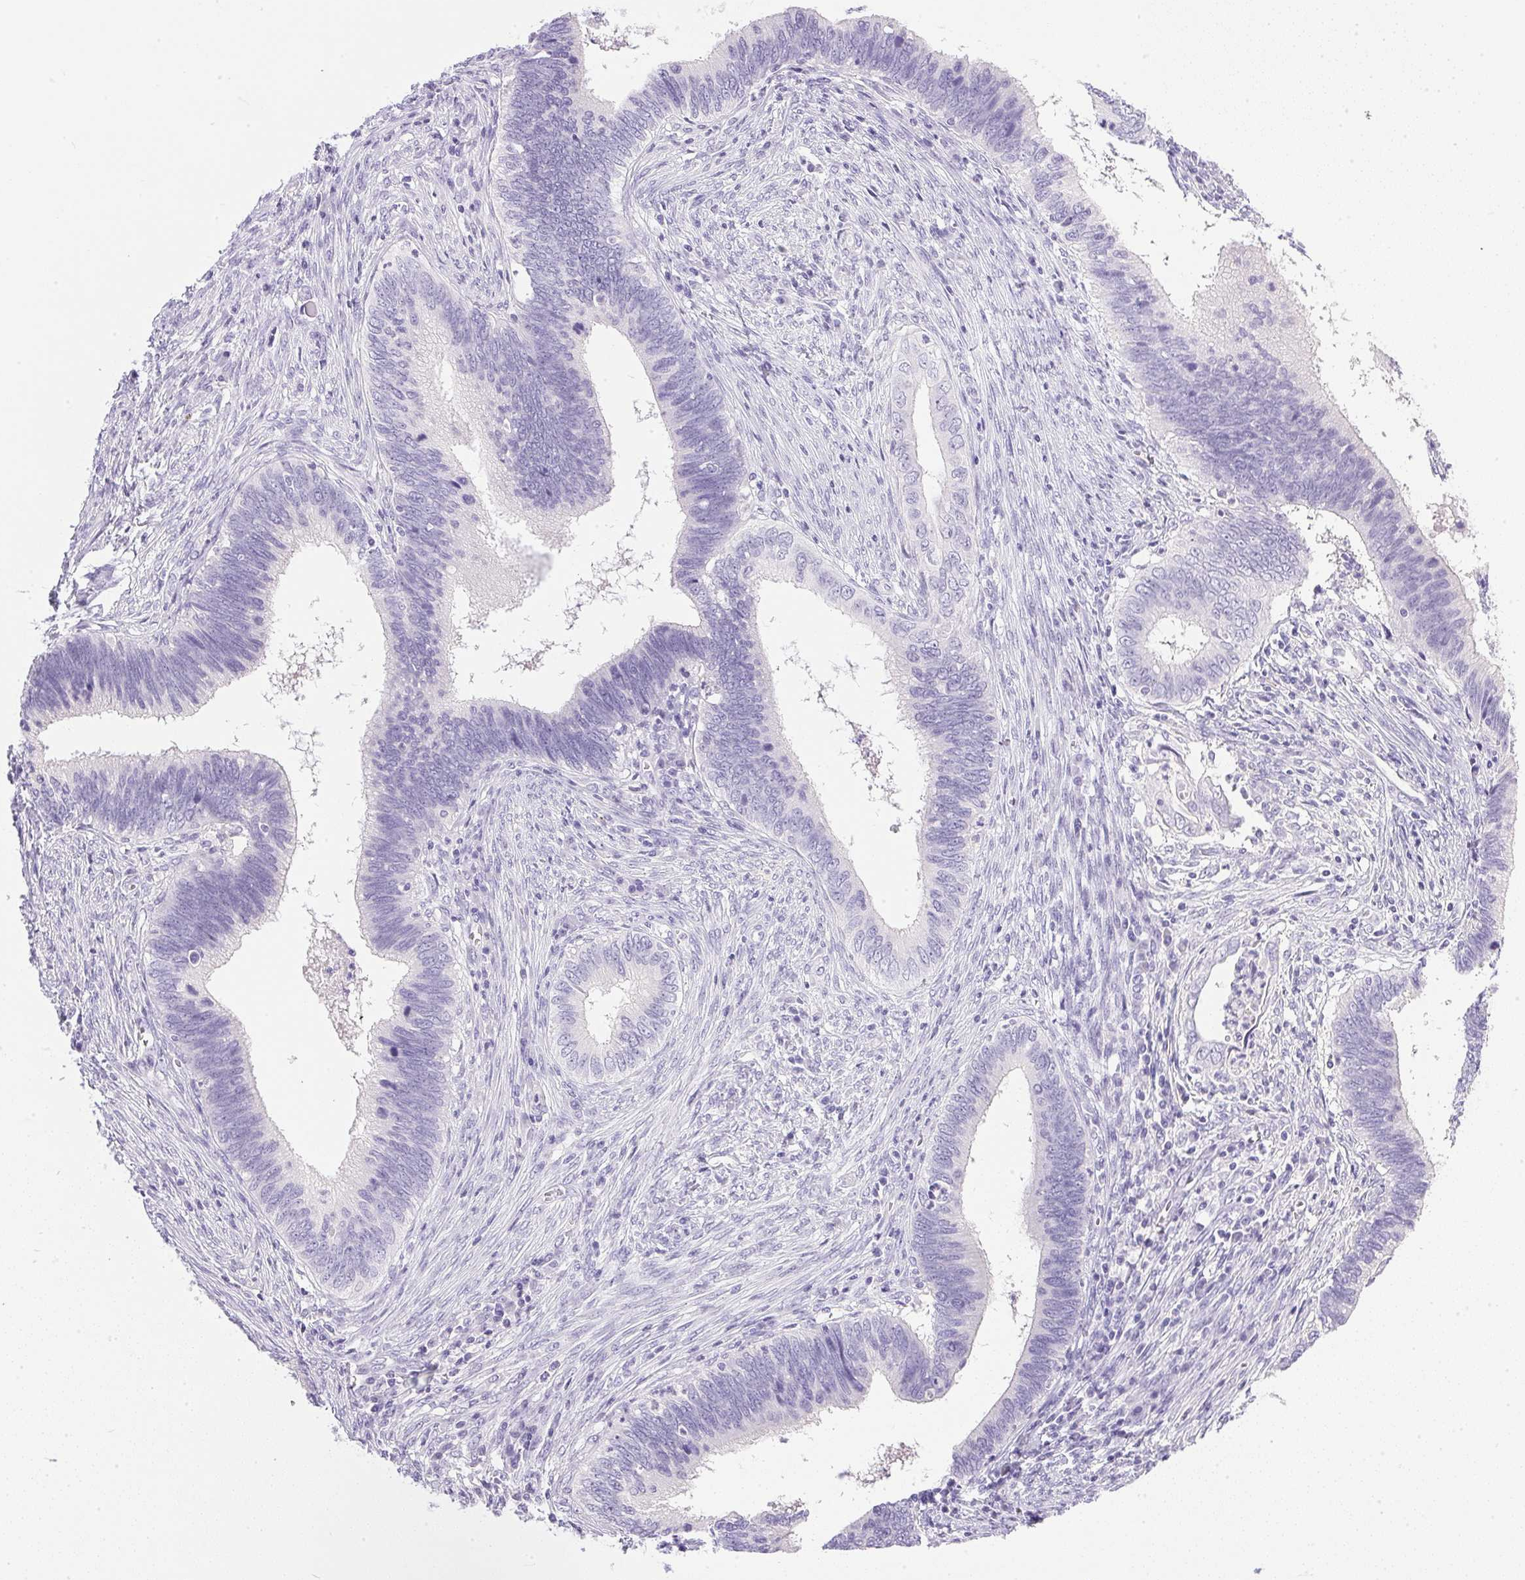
{"staining": {"intensity": "negative", "quantity": "none", "location": "none"}, "tissue": "cervical cancer", "cell_type": "Tumor cells", "image_type": "cancer", "snomed": [{"axis": "morphology", "description": "Adenocarcinoma, NOS"}, {"axis": "topography", "description": "Cervix"}], "caption": "Human cervical cancer (adenocarcinoma) stained for a protein using immunohistochemistry (IHC) displays no staining in tumor cells.", "gene": "ATP6V0A4", "patient": {"sex": "female", "age": 42}}